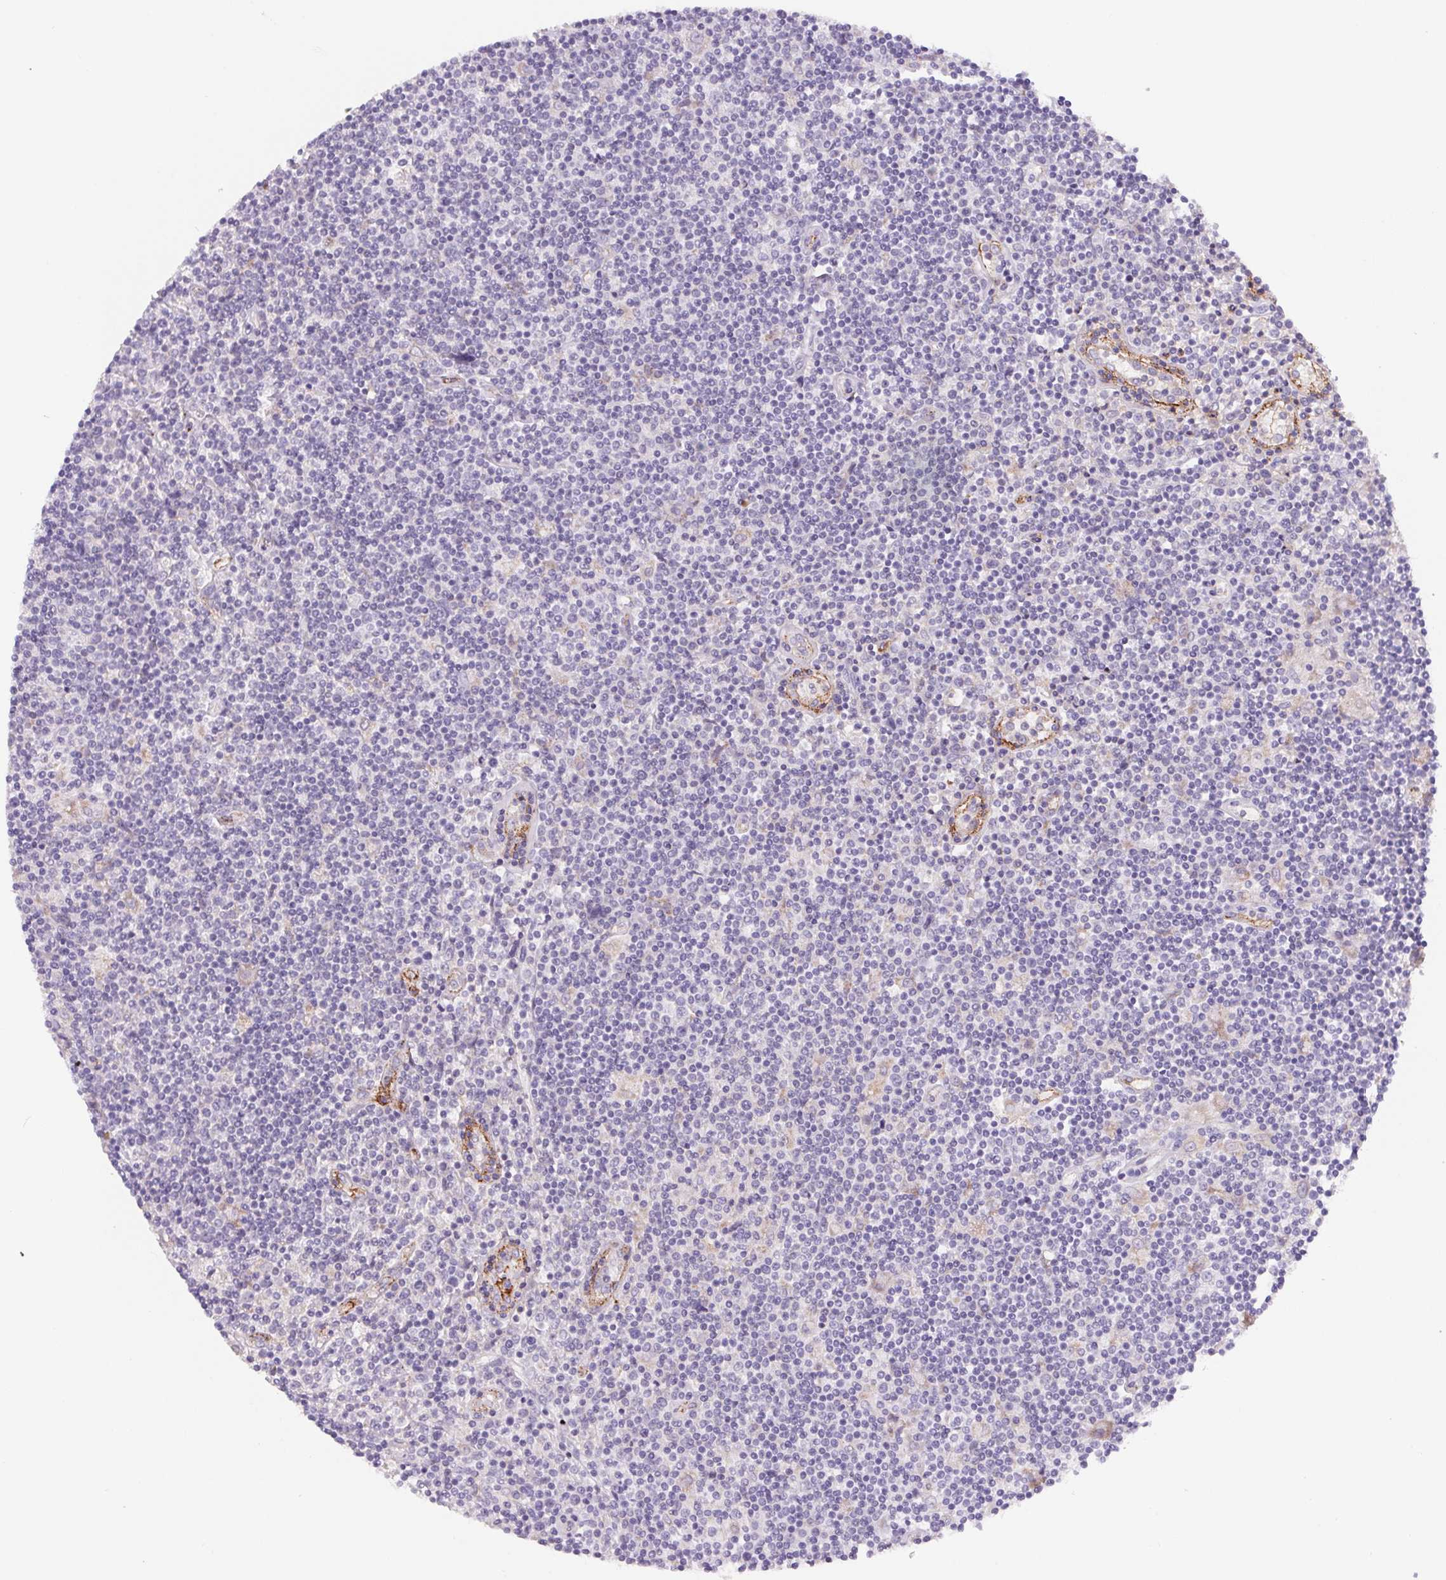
{"staining": {"intensity": "negative", "quantity": "none", "location": "none"}, "tissue": "lymphoma", "cell_type": "Tumor cells", "image_type": "cancer", "snomed": [{"axis": "morphology", "description": "Hodgkin's disease, NOS"}, {"axis": "topography", "description": "Lymph node"}], "caption": "There is no significant staining in tumor cells of lymphoma.", "gene": "LPA", "patient": {"sex": "male", "age": 40}}